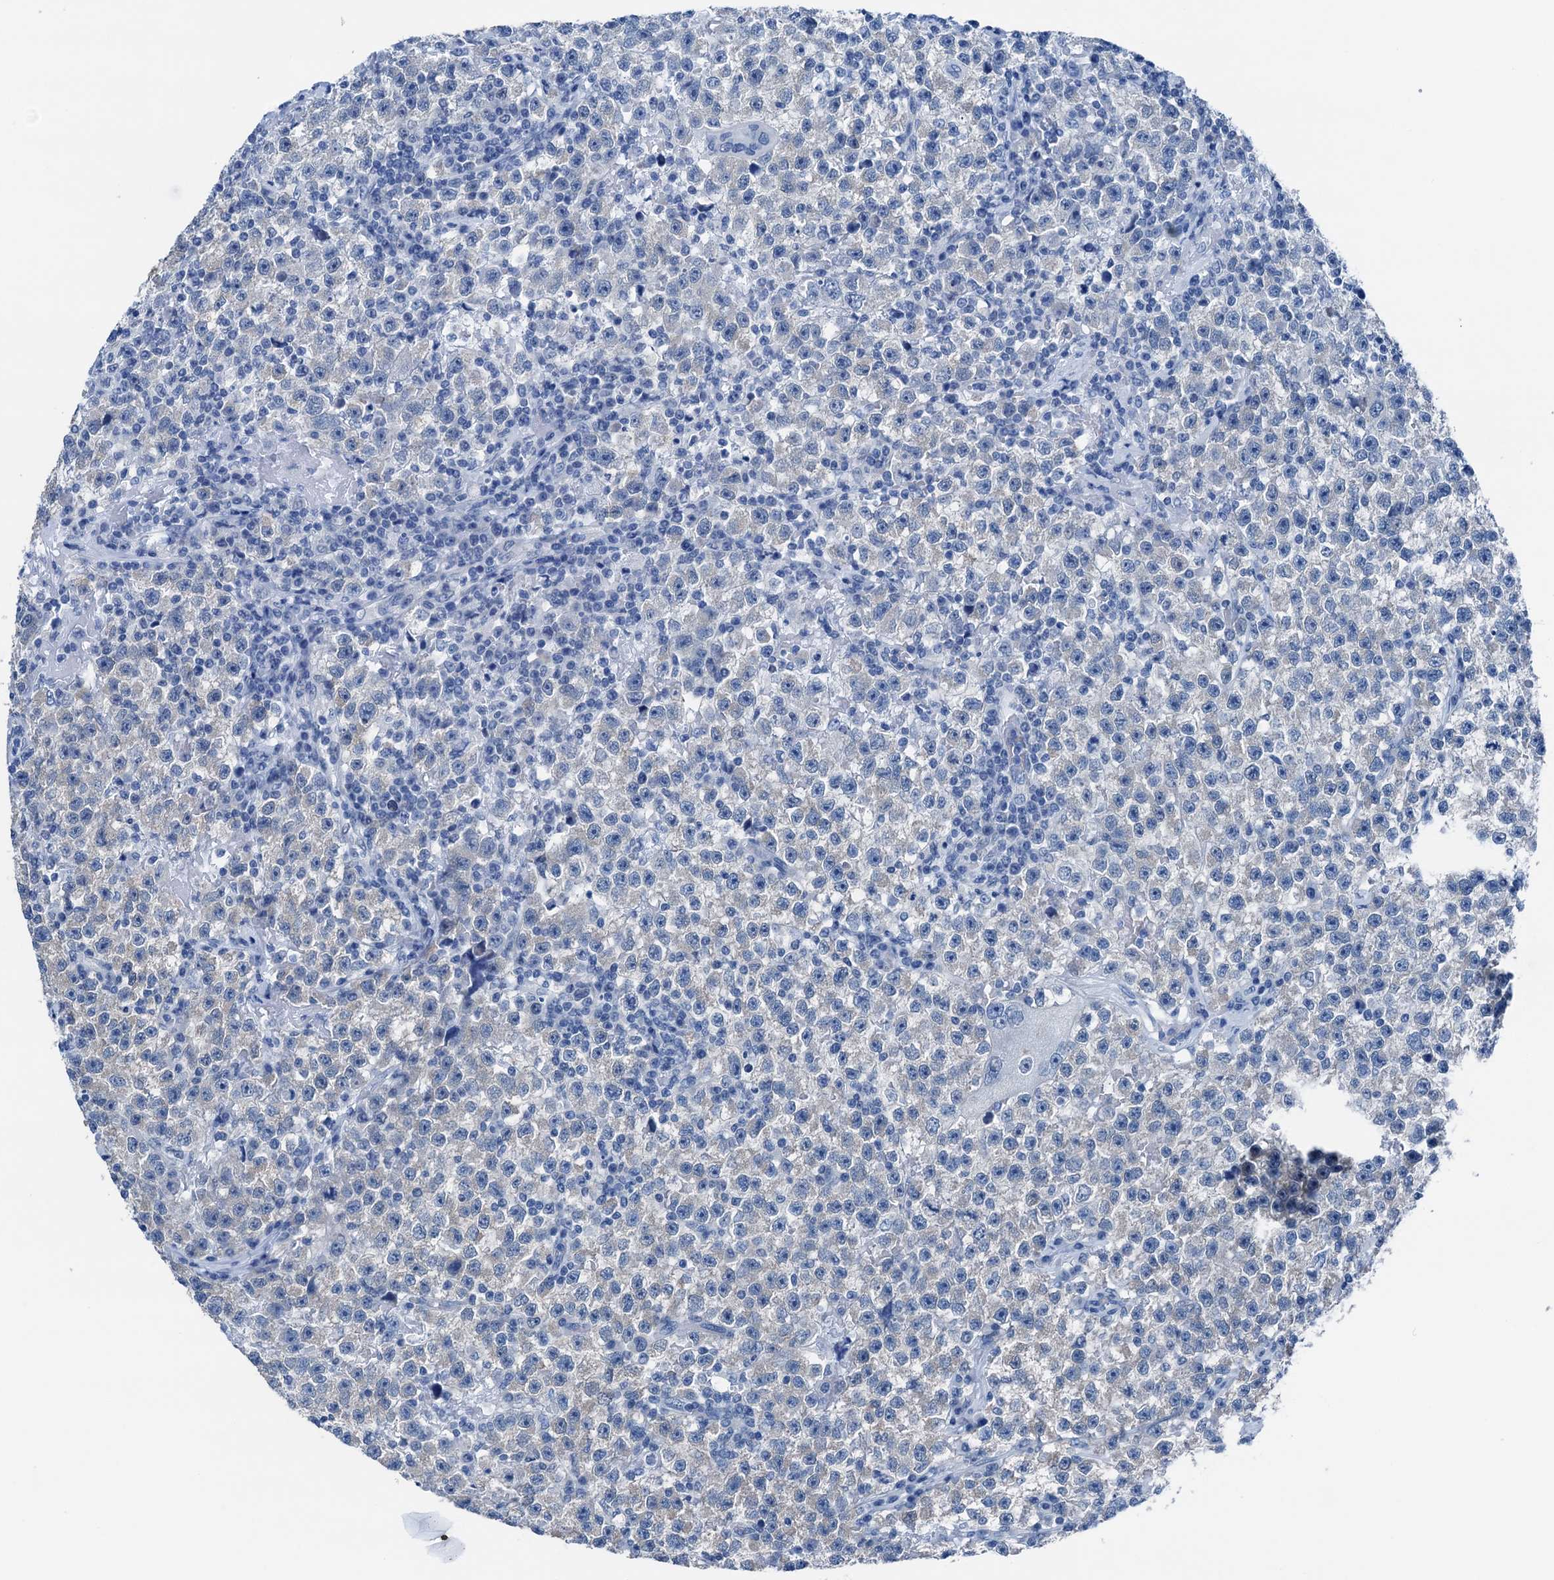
{"staining": {"intensity": "negative", "quantity": "none", "location": "none"}, "tissue": "testis cancer", "cell_type": "Tumor cells", "image_type": "cancer", "snomed": [{"axis": "morphology", "description": "Seminoma, NOS"}, {"axis": "topography", "description": "Testis"}], "caption": "High magnification brightfield microscopy of seminoma (testis) stained with DAB (3,3'-diaminobenzidine) (brown) and counterstained with hematoxylin (blue): tumor cells show no significant expression.", "gene": "CBLN3", "patient": {"sex": "male", "age": 22}}